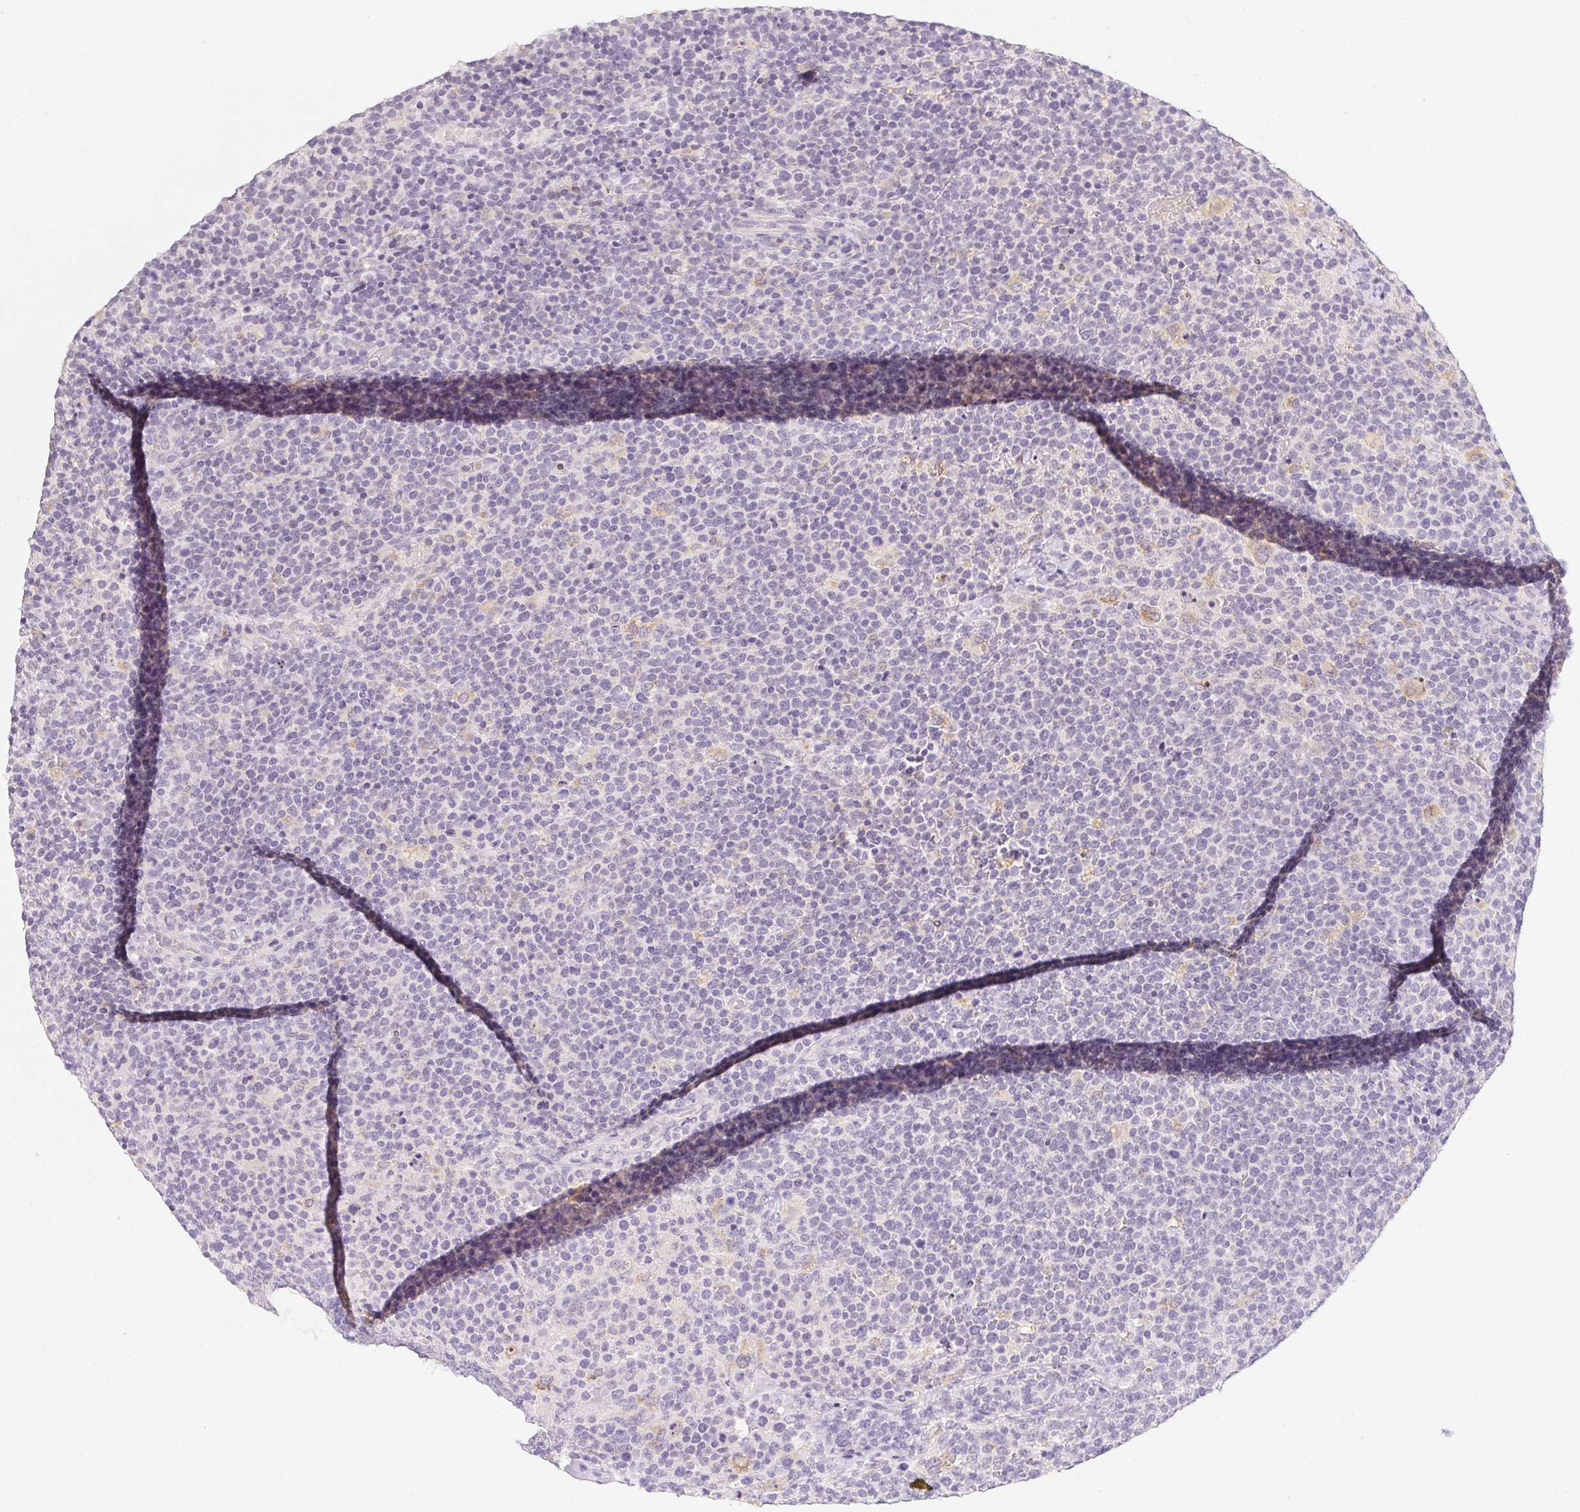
{"staining": {"intensity": "negative", "quantity": "none", "location": "none"}, "tissue": "lymphoma", "cell_type": "Tumor cells", "image_type": "cancer", "snomed": [{"axis": "morphology", "description": "Malignant lymphoma, non-Hodgkin's type, High grade"}, {"axis": "topography", "description": "Lymph node"}], "caption": "High magnification brightfield microscopy of lymphoma stained with DAB (brown) and counterstained with hematoxylin (blue): tumor cells show no significant expression.", "gene": "SLC6A18", "patient": {"sex": "male", "age": 61}}